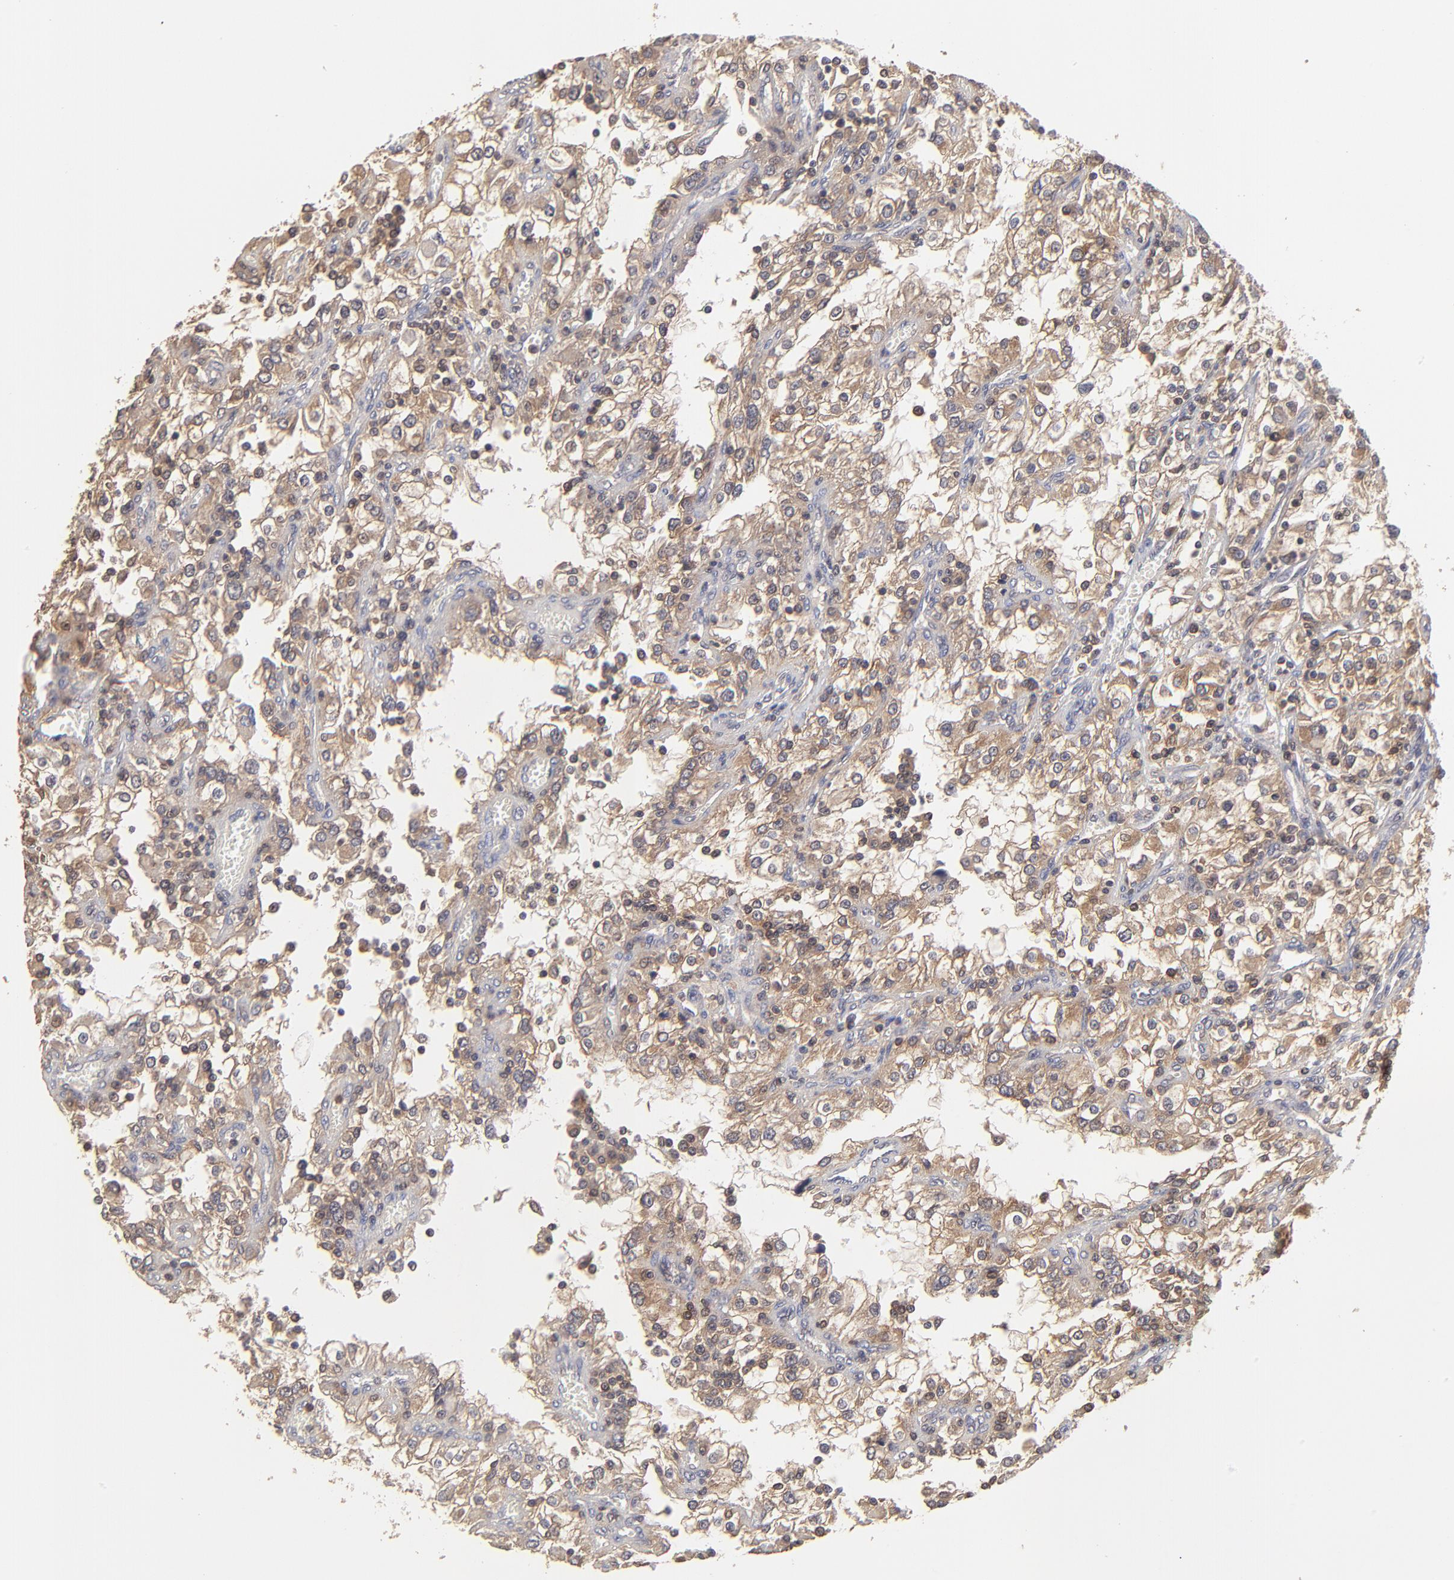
{"staining": {"intensity": "moderate", "quantity": ">75%", "location": "cytoplasmic/membranous"}, "tissue": "renal cancer", "cell_type": "Tumor cells", "image_type": "cancer", "snomed": [{"axis": "morphology", "description": "Adenocarcinoma, NOS"}, {"axis": "topography", "description": "Kidney"}], "caption": "Renal adenocarcinoma tissue shows moderate cytoplasmic/membranous staining in about >75% of tumor cells", "gene": "STON2", "patient": {"sex": "female", "age": 52}}